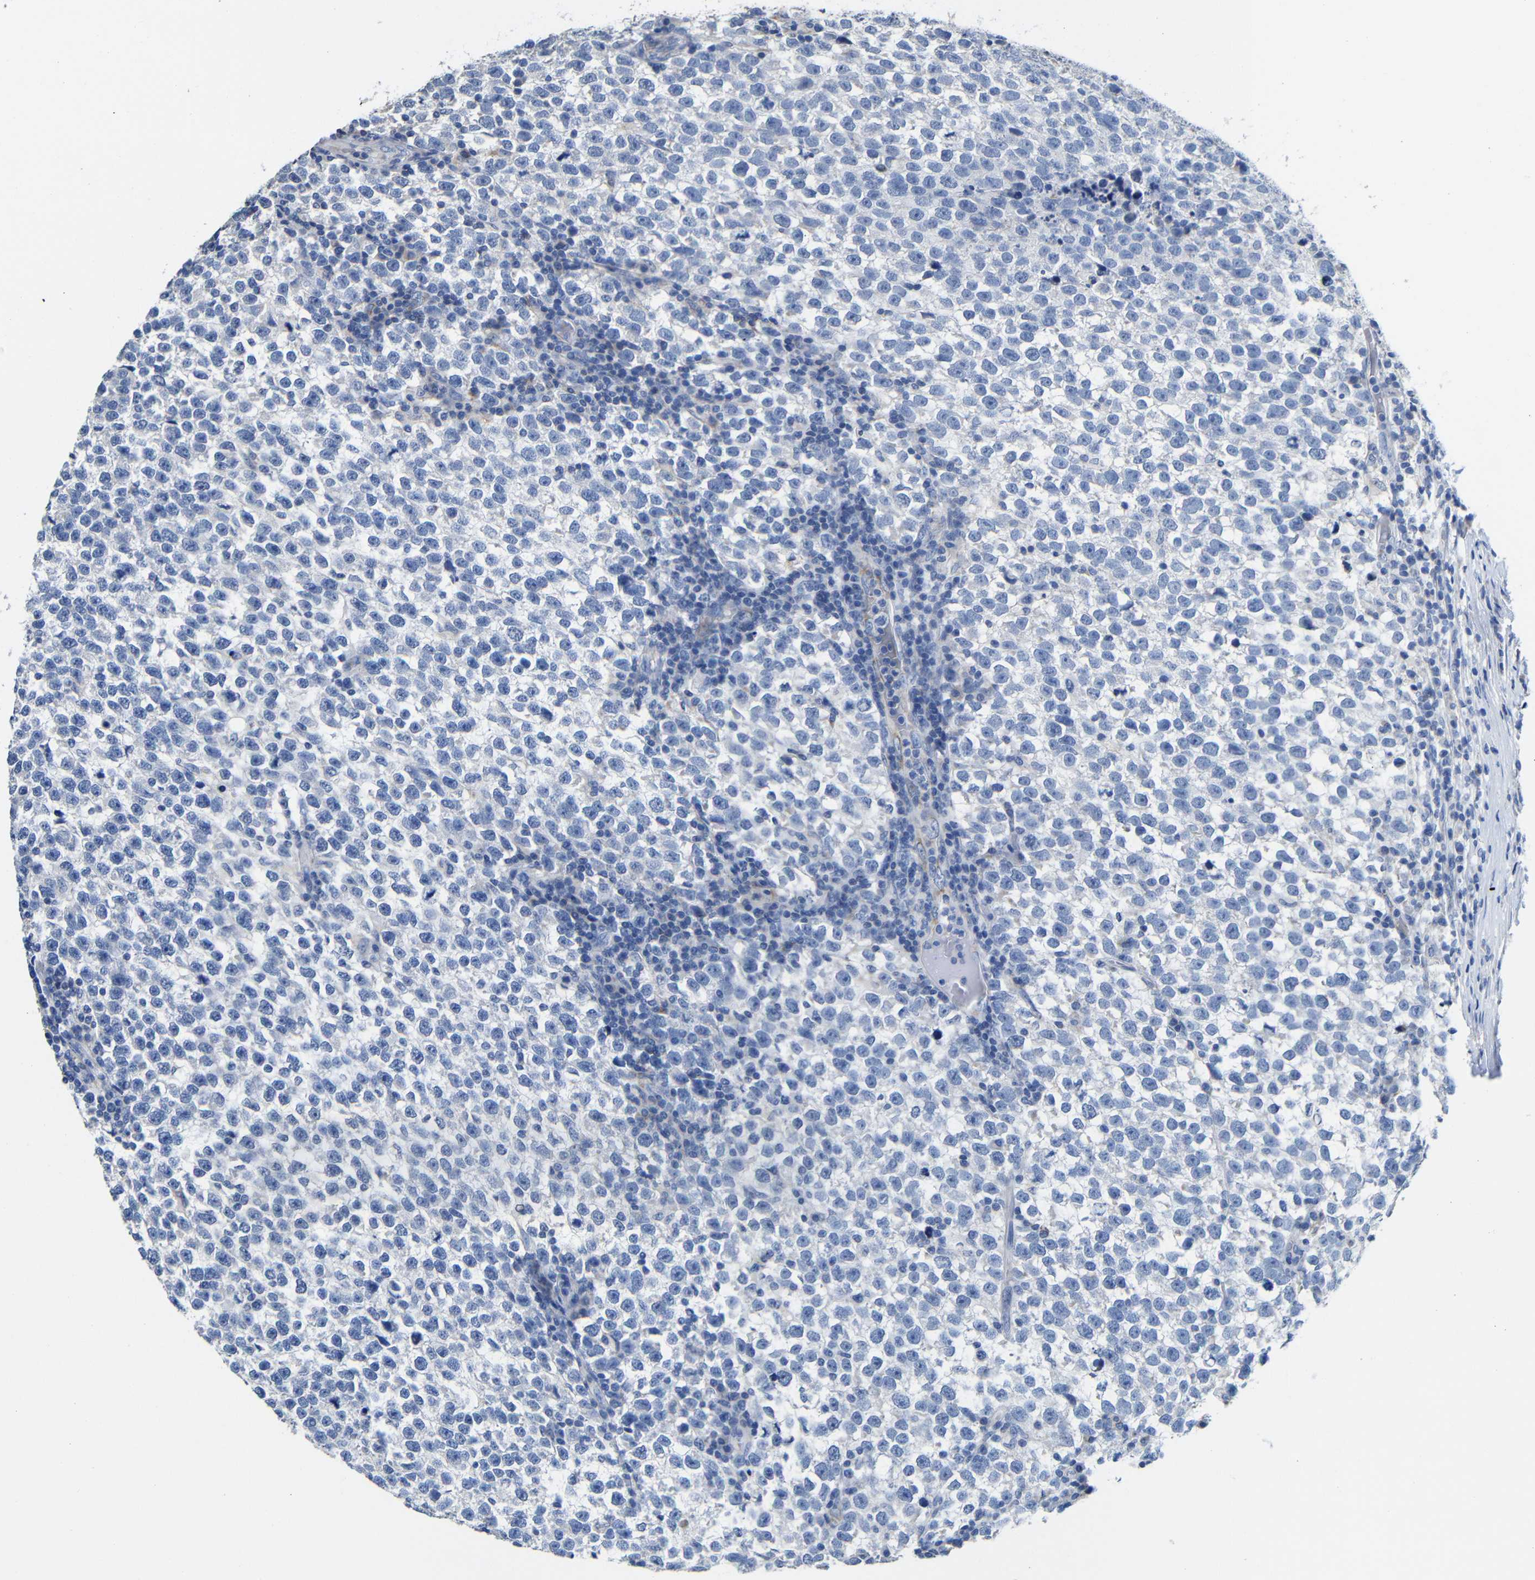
{"staining": {"intensity": "negative", "quantity": "none", "location": "none"}, "tissue": "testis cancer", "cell_type": "Tumor cells", "image_type": "cancer", "snomed": [{"axis": "morphology", "description": "Normal tissue, NOS"}, {"axis": "morphology", "description": "Seminoma, NOS"}, {"axis": "topography", "description": "Testis"}], "caption": "This is an immunohistochemistry image of seminoma (testis). There is no expression in tumor cells.", "gene": "MAOA", "patient": {"sex": "male", "age": 43}}